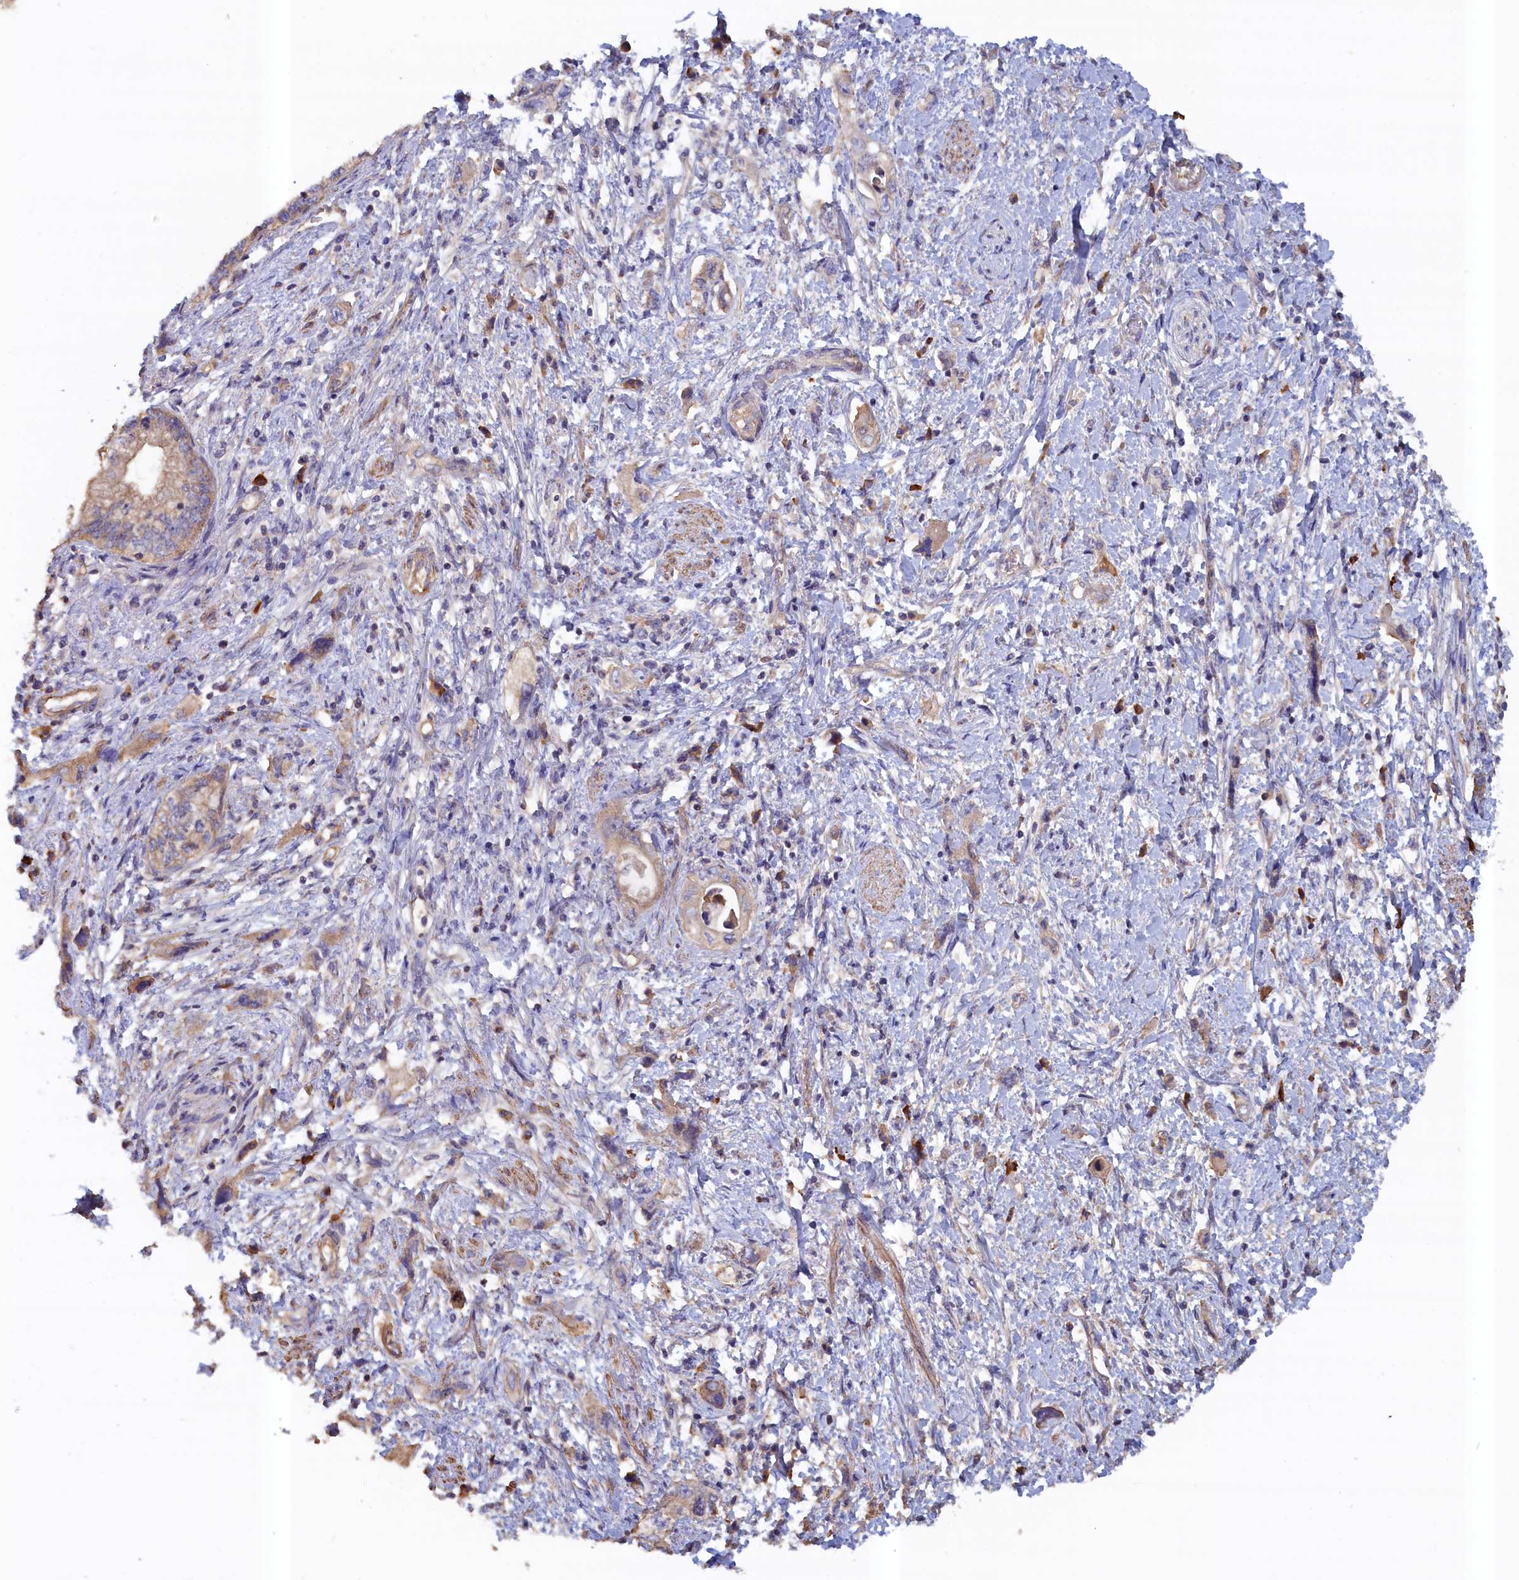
{"staining": {"intensity": "moderate", "quantity": "<25%", "location": "cytoplasmic/membranous"}, "tissue": "pancreatic cancer", "cell_type": "Tumor cells", "image_type": "cancer", "snomed": [{"axis": "morphology", "description": "Adenocarcinoma, NOS"}, {"axis": "topography", "description": "Pancreas"}], "caption": "Protein analysis of pancreatic cancer (adenocarcinoma) tissue shows moderate cytoplasmic/membranous staining in approximately <25% of tumor cells.", "gene": "ANKRD2", "patient": {"sex": "female", "age": 73}}